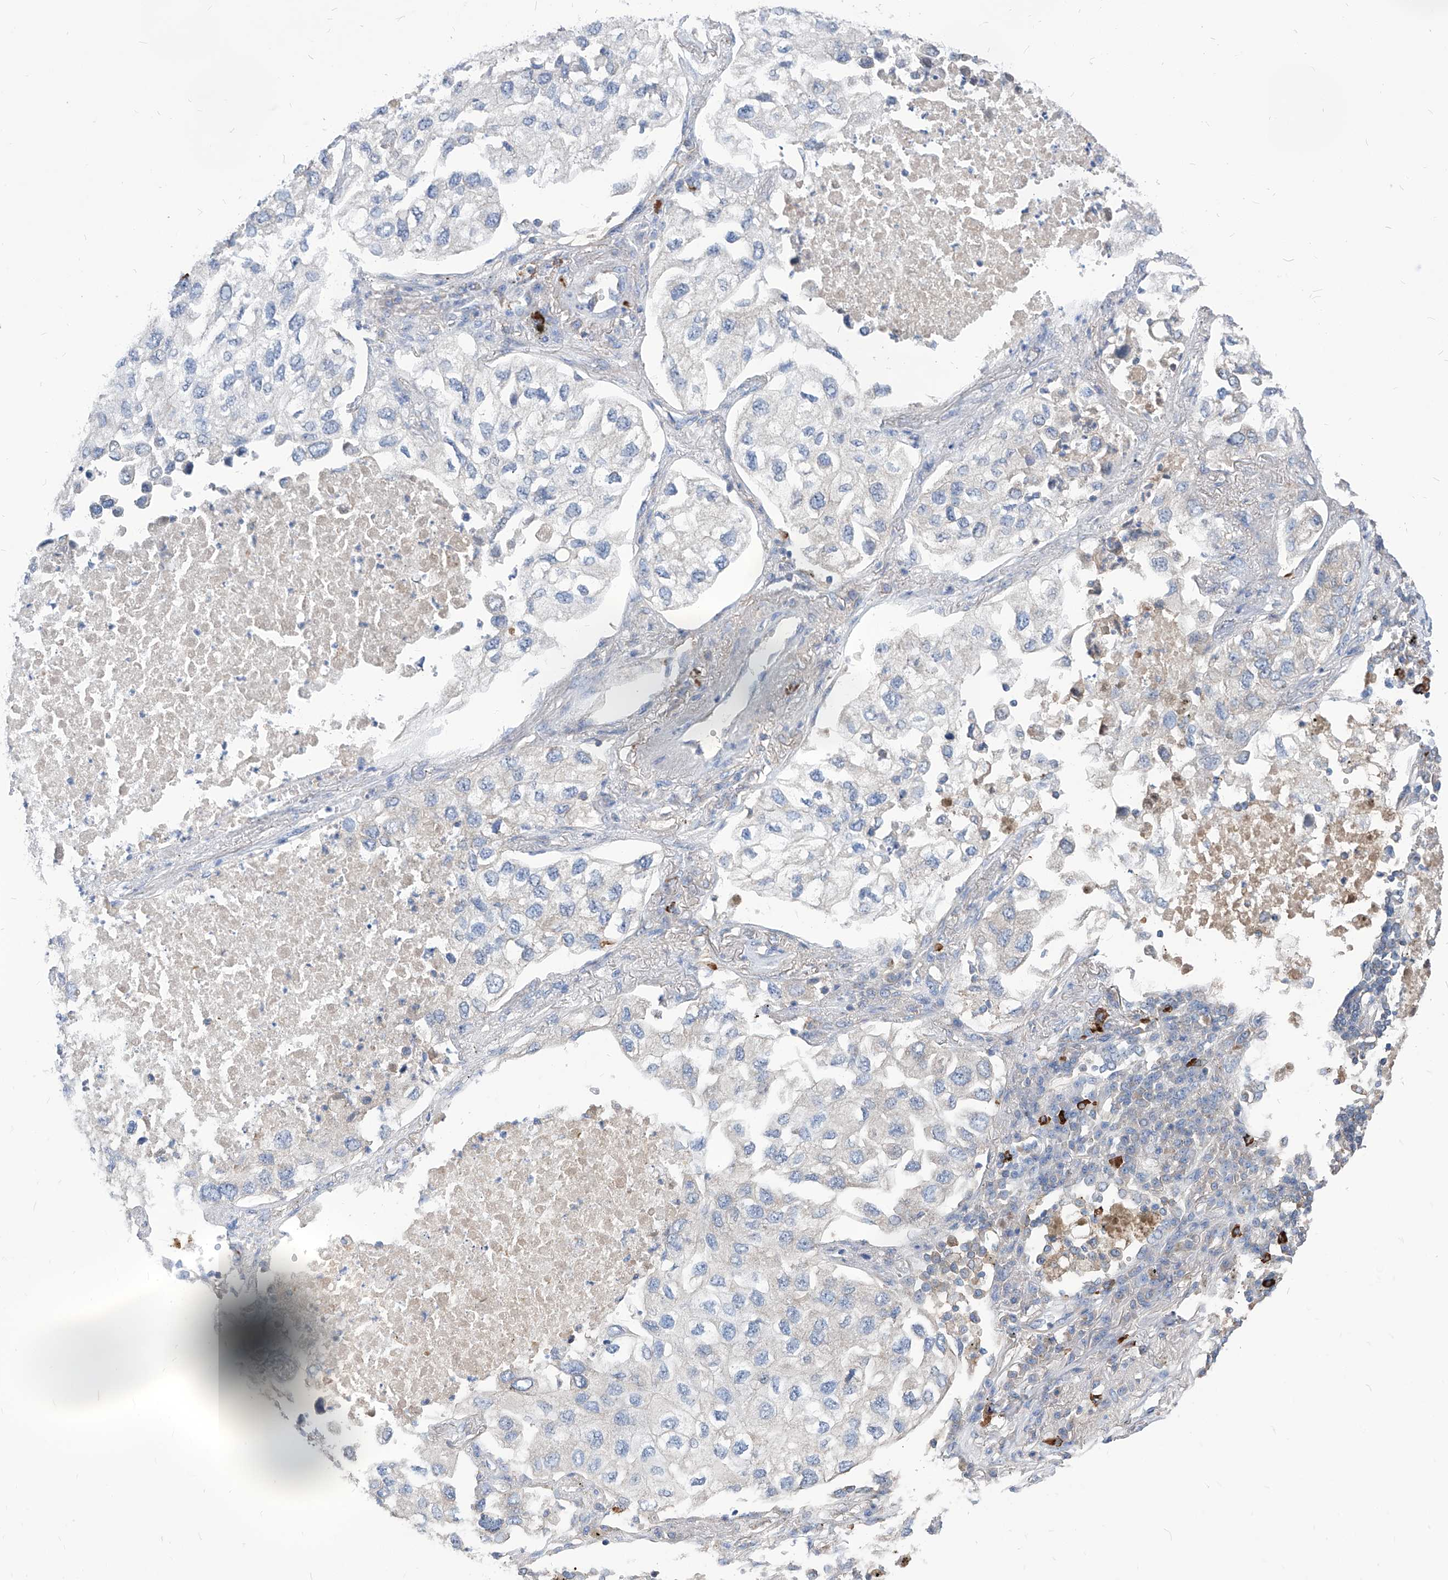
{"staining": {"intensity": "negative", "quantity": "none", "location": "none"}, "tissue": "lung cancer", "cell_type": "Tumor cells", "image_type": "cancer", "snomed": [{"axis": "morphology", "description": "Adenocarcinoma, NOS"}, {"axis": "topography", "description": "Lung"}], "caption": "Immunohistochemistry photomicrograph of adenocarcinoma (lung) stained for a protein (brown), which reveals no expression in tumor cells.", "gene": "AKAP10", "patient": {"sex": "male", "age": 63}}